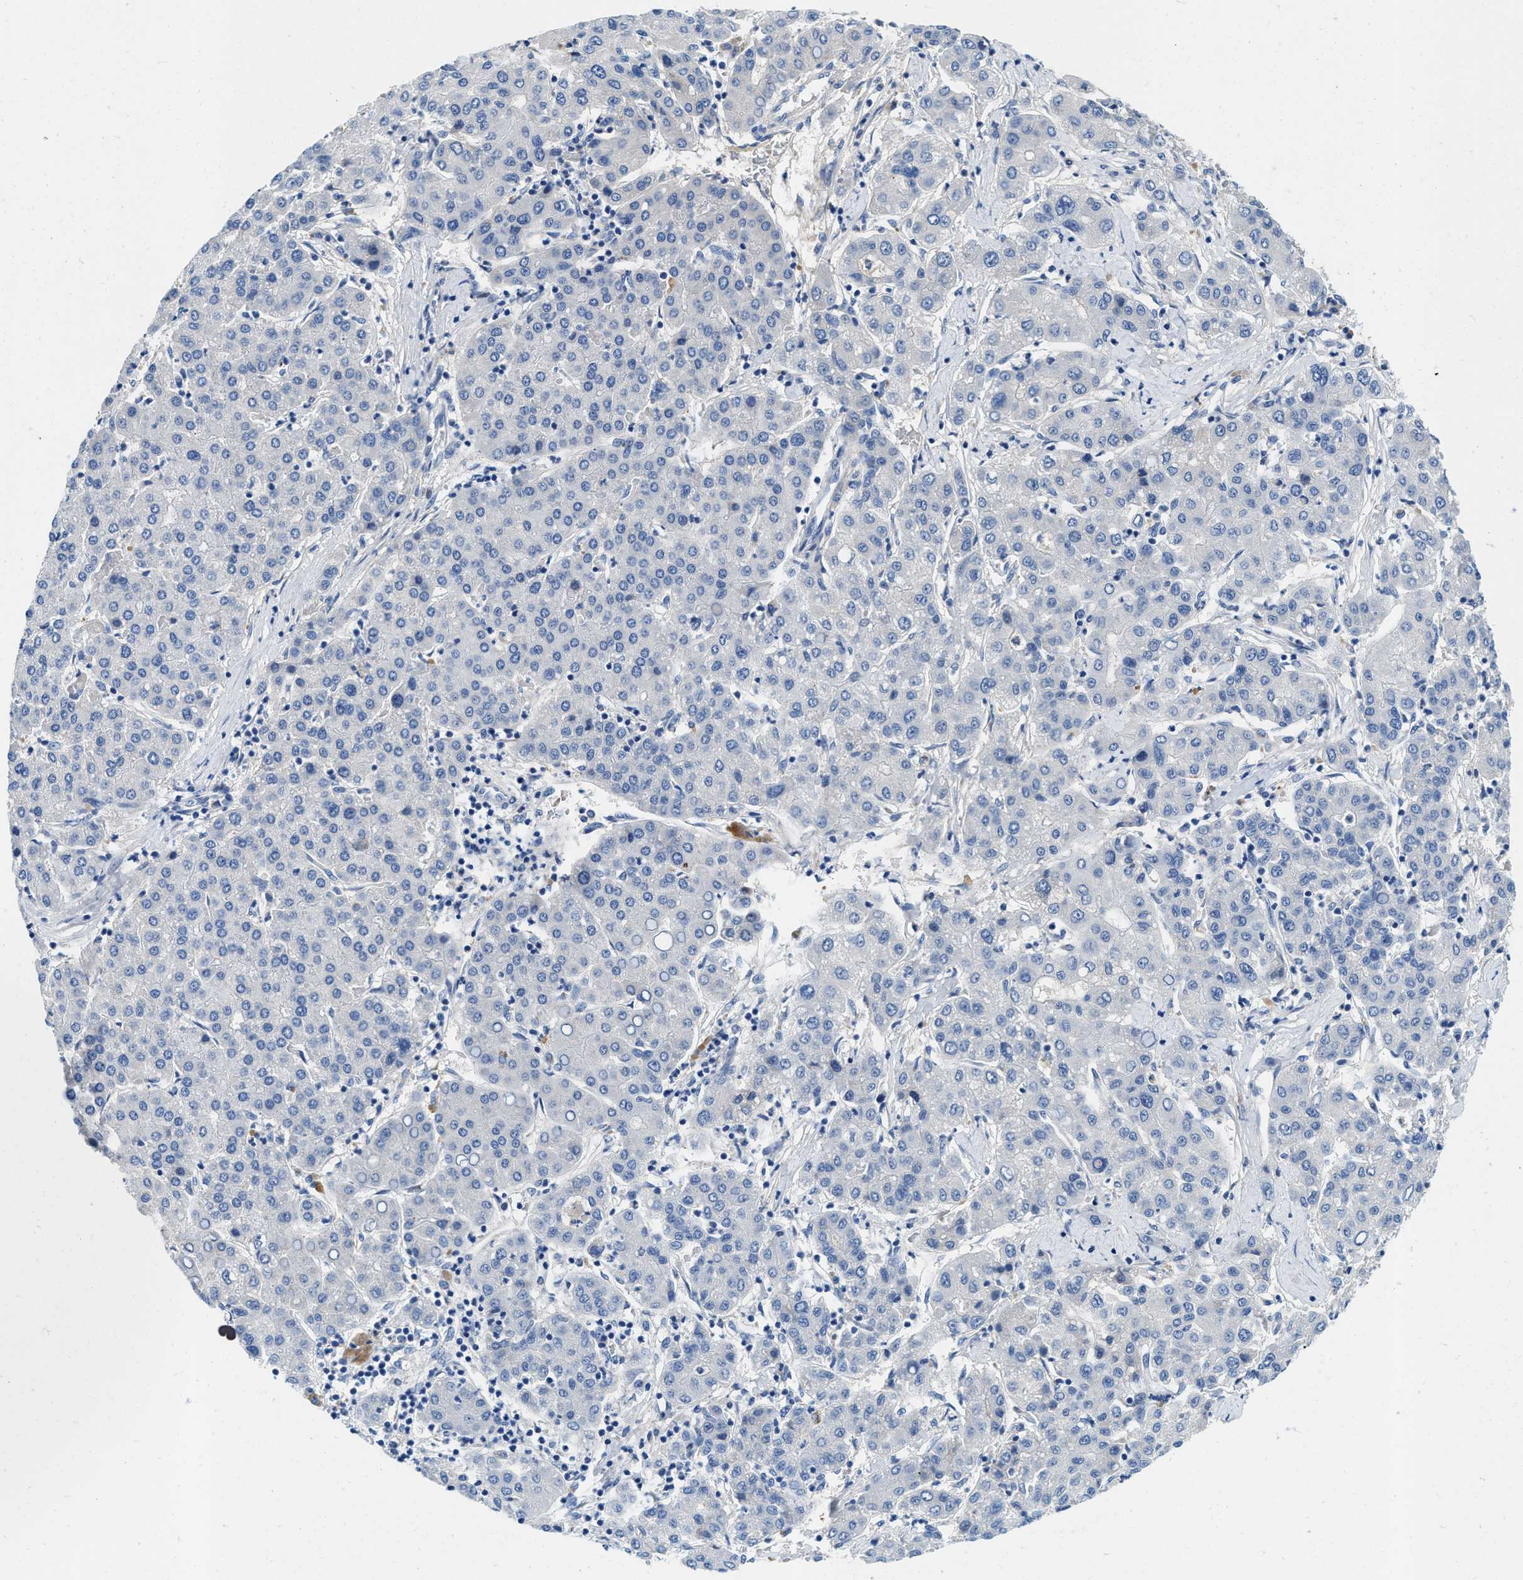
{"staining": {"intensity": "negative", "quantity": "none", "location": "none"}, "tissue": "liver cancer", "cell_type": "Tumor cells", "image_type": "cancer", "snomed": [{"axis": "morphology", "description": "Carcinoma, Hepatocellular, NOS"}, {"axis": "topography", "description": "Liver"}], "caption": "Immunohistochemical staining of human liver cancer (hepatocellular carcinoma) displays no significant staining in tumor cells. The staining is performed using DAB (3,3'-diaminobenzidine) brown chromogen with nuclei counter-stained in using hematoxylin.", "gene": "TSPAN3", "patient": {"sex": "male", "age": 65}}